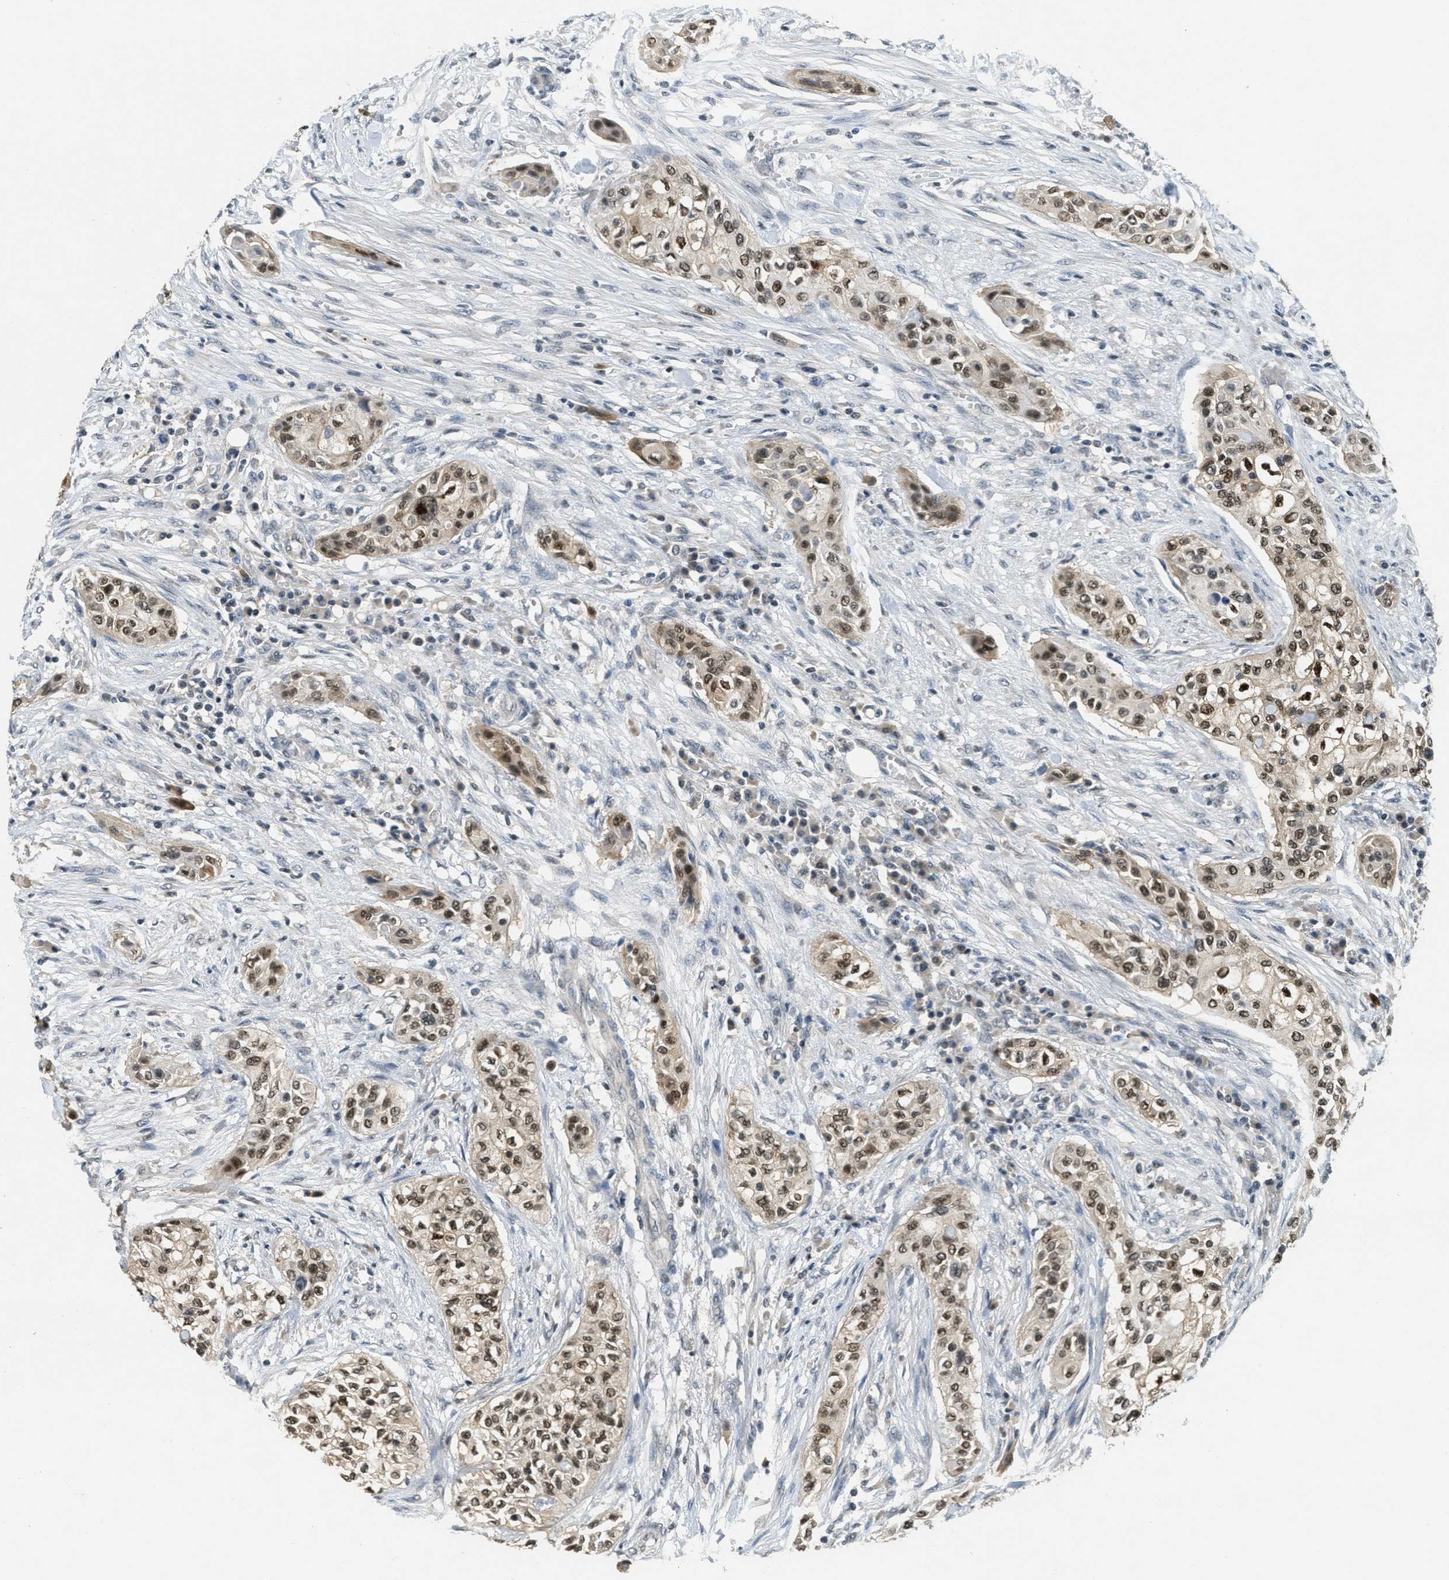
{"staining": {"intensity": "strong", "quantity": ">75%", "location": "cytoplasmic/membranous,nuclear"}, "tissue": "urothelial cancer", "cell_type": "Tumor cells", "image_type": "cancer", "snomed": [{"axis": "morphology", "description": "Urothelial carcinoma, High grade"}, {"axis": "topography", "description": "Urinary bladder"}], "caption": "This is a histology image of immunohistochemistry staining of high-grade urothelial carcinoma, which shows strong staining in the cytoplasmic/membranous and nuclear of tumor cells.", "gene": "DNAJB1", "patient": {"sex": "male", "age": 74}}